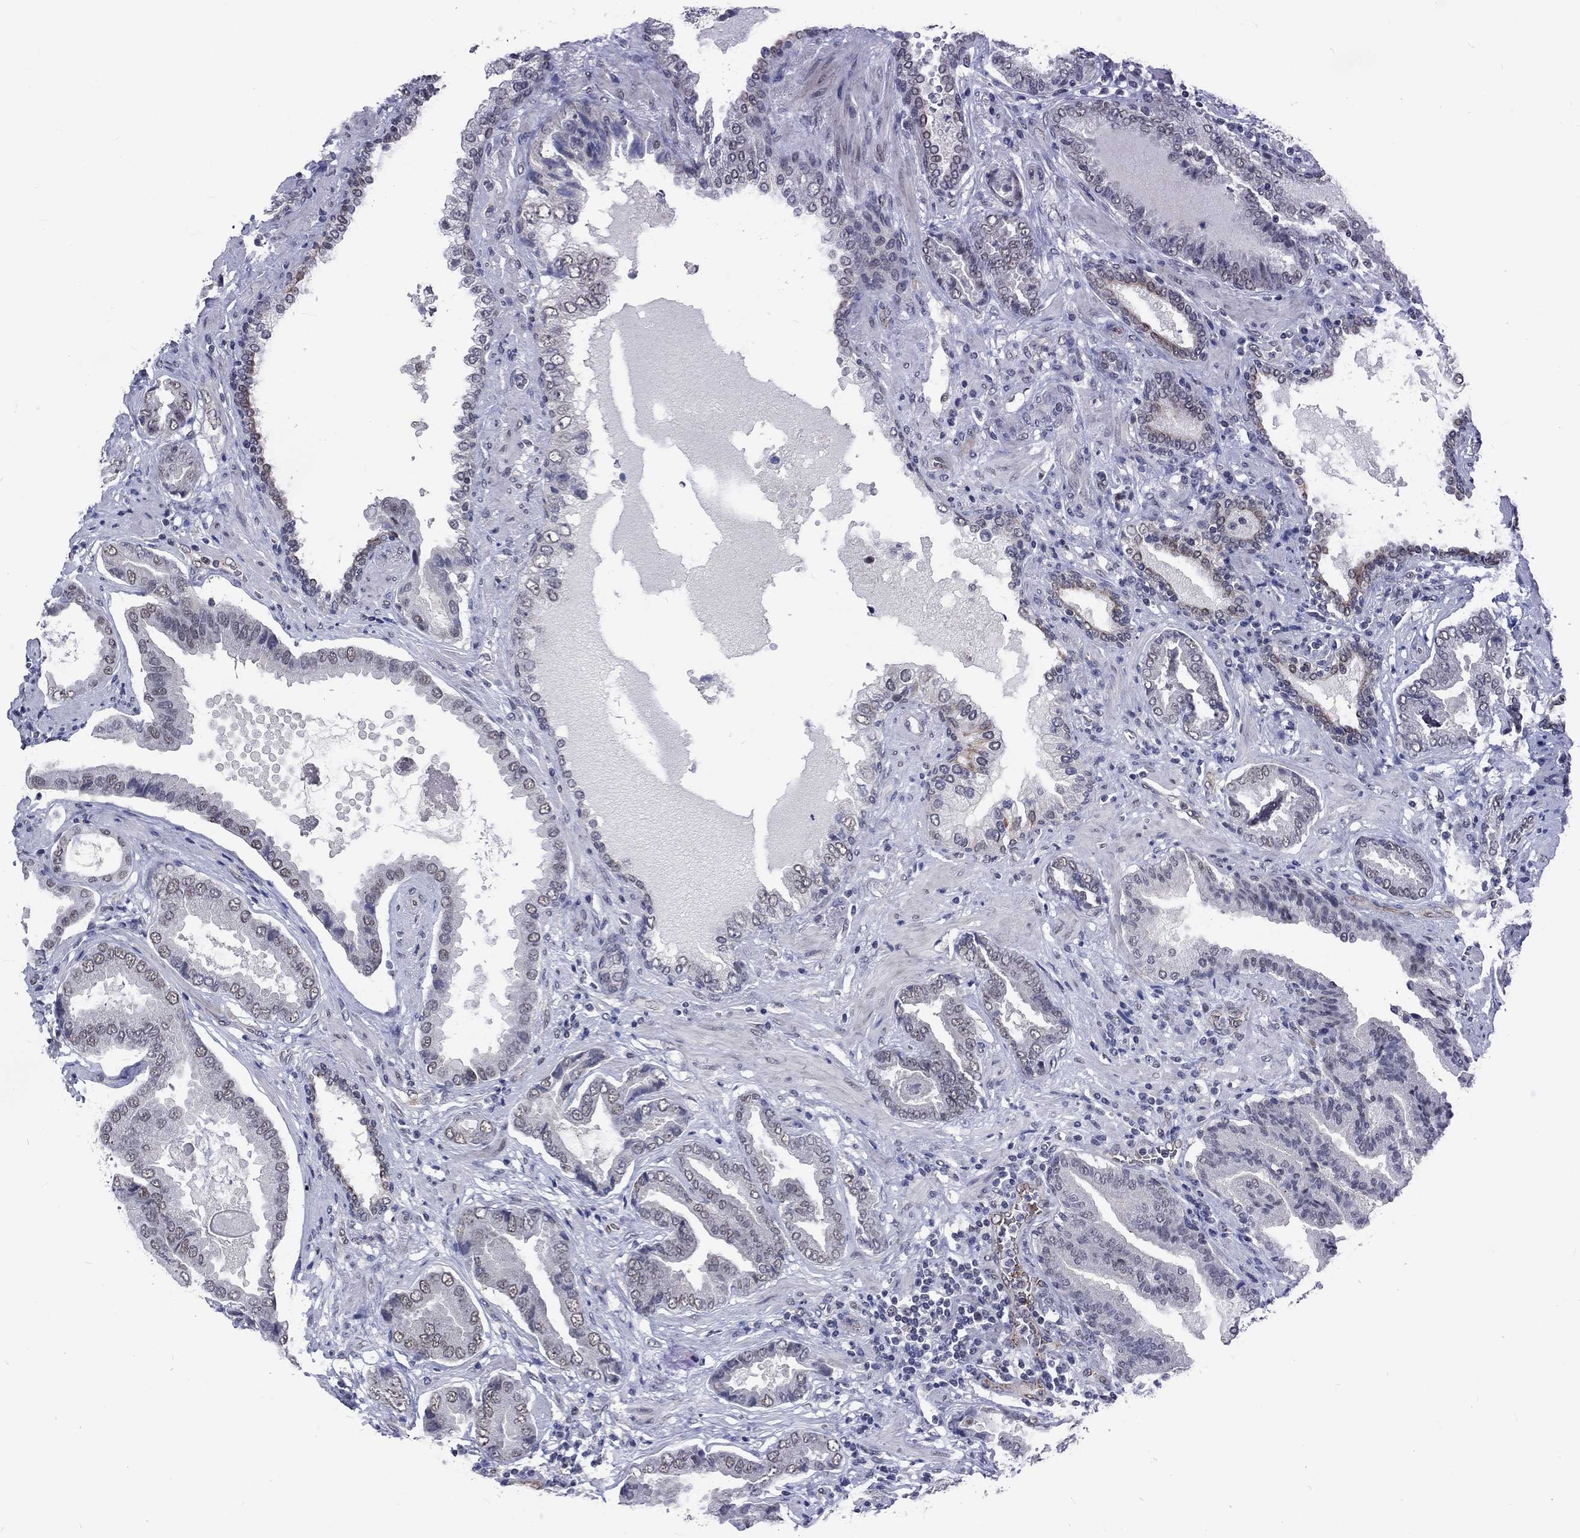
{"staining": {"intensity": "negative", "quantity": "none", "location": "none"}, "tissue": "prostate cancer", "cell_type": "Tumor cells", "image_type": "cancer", "snomed": [{"axis": "morphology", "description": "Adenocarcinoma, NOS"}, {"axis": "topography", "description": "Prostate"}], "caption": "Photomicrograph shows no significant protein staining in tumor cells of adenocarcinoma (prostate). Nuclei are stained in blue.", "gene": "ZBED1", "patient": {"sex": "male", "age": 64}}